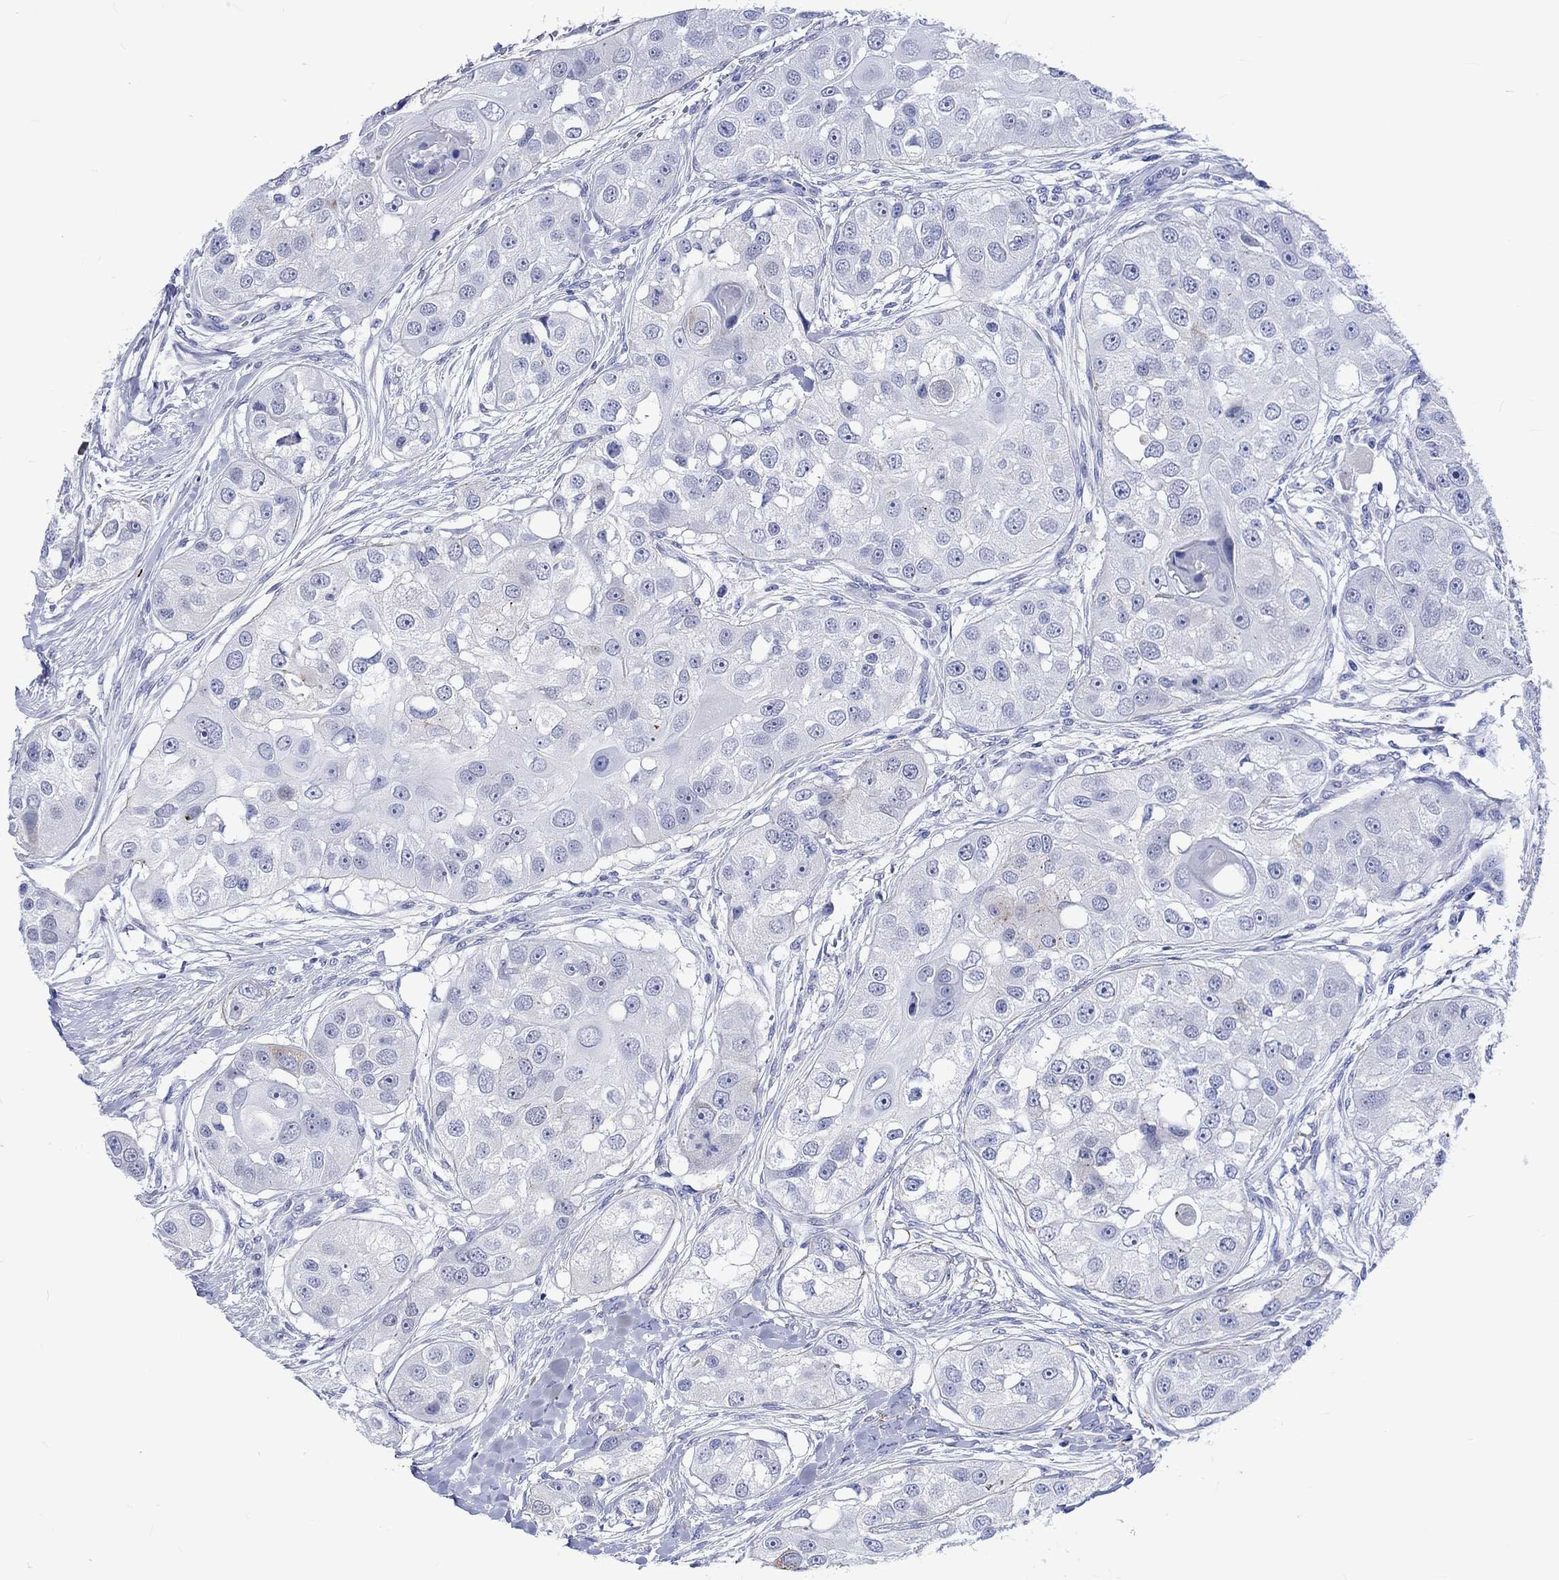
{"staining": {"intensity": "negative", "quantity": "none", "location": "none"}, "tissue": "head and neck cancer", "cell_type": "Tumor cells", "image_type": "cancer", "snomed": [{"axis": "morphology", "description": "Normal tissue, NOS"}, {"axis": "morphology", "description": "Squamous cell carcinoma, NOS"}, {"axis": "topography", "description": "Skeletal muscle"}, {"axis": "topography", "description": "Head-Neck"}], "caption": "Squamous cell carcinoma (head and neck) was stained to show a protein in brown. There is no significant positivity in tumor cells.", "gene": "KLHL33", "patient": {"sex": "male", "age": 51}}